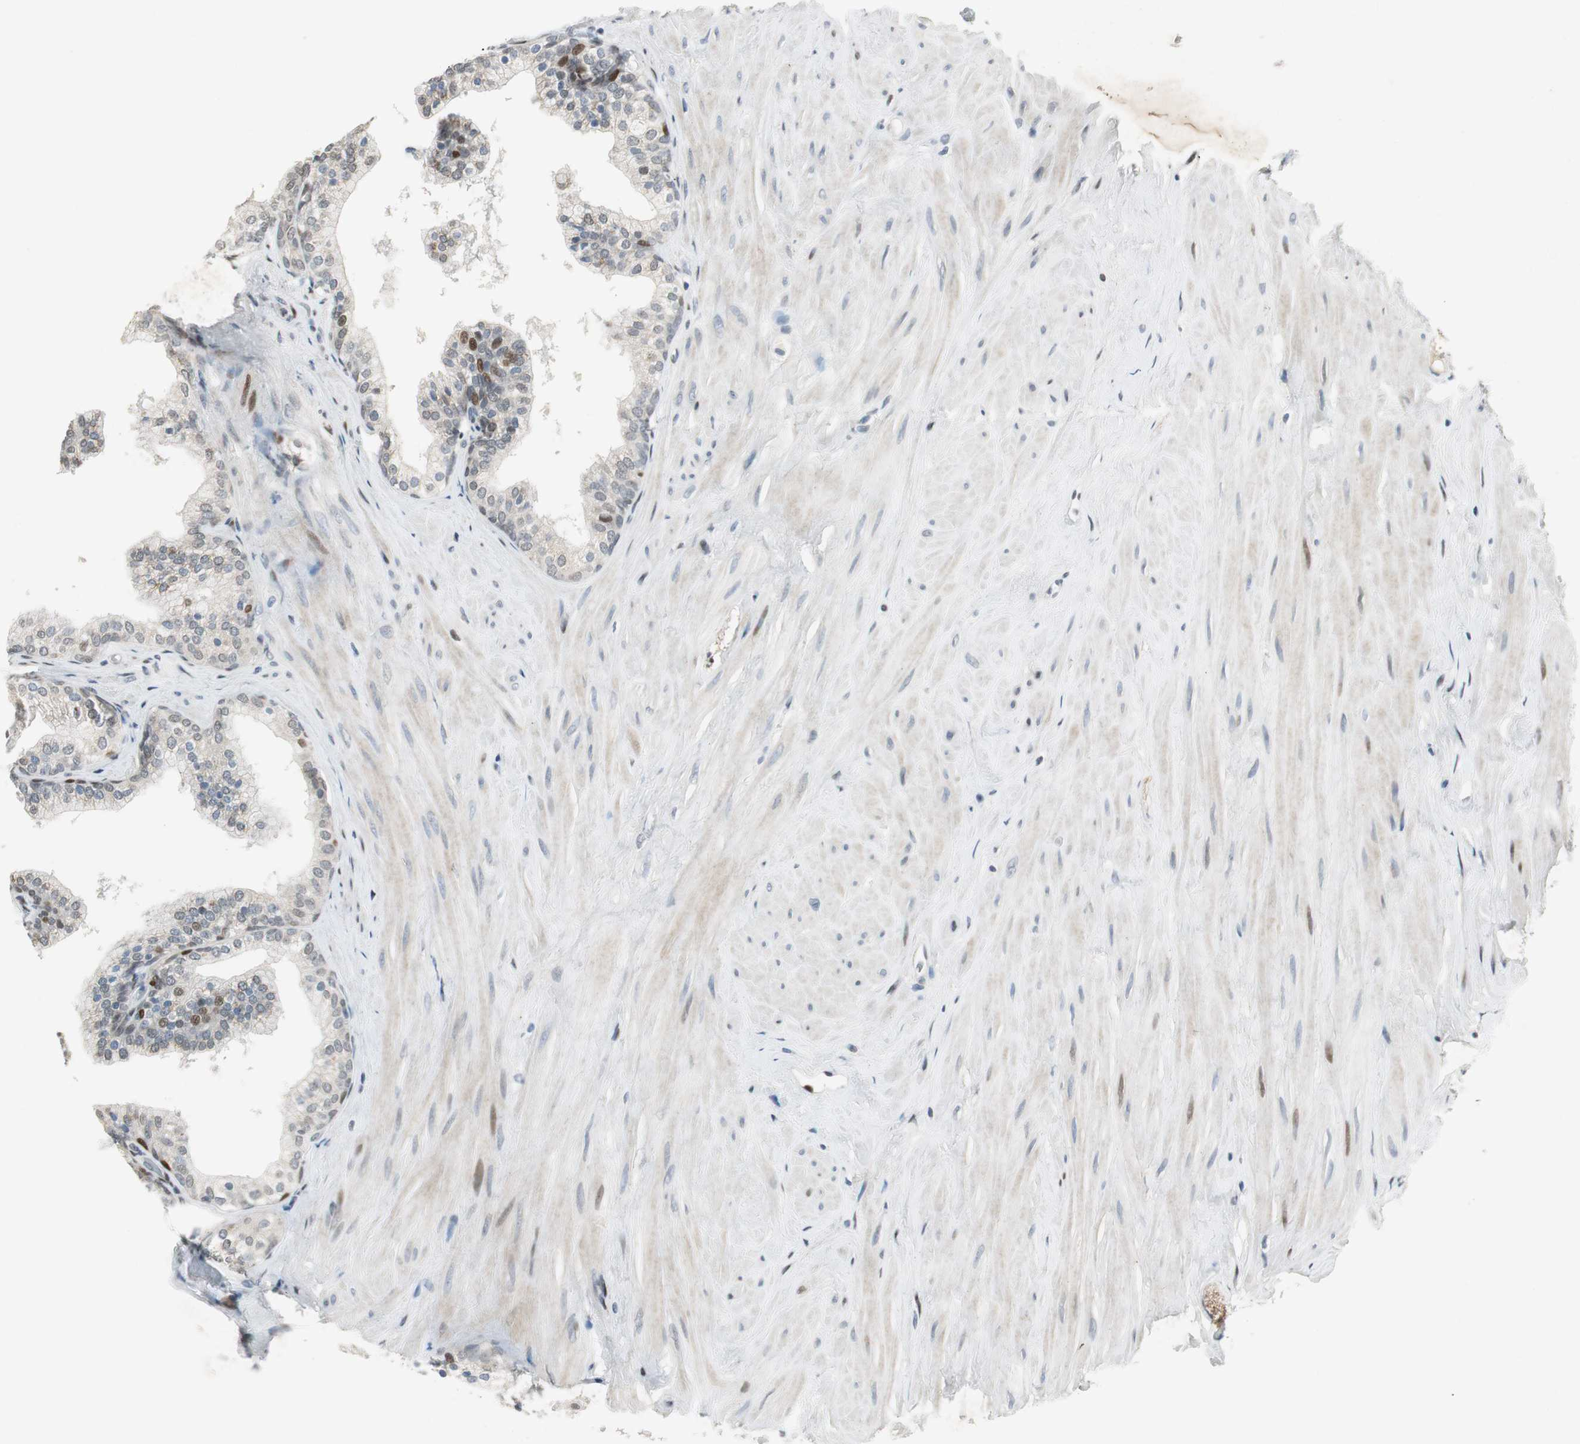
{"staining": {"intensity": "moderate", "quantity": "<25%", "location": "nuclear"}, "tissue": "prostate", "cell_type": "Glandular cells", "image_type": "normal", "snomed": [{"axis": "morphology", "description": "Normal tissue, NOS"}, {"axis": "topography", "description": "Prostate"}], "caption": "Glandular cells show low levels of moderate nuclear expression in approximately <25% of cells in benign prostate.", "gene": "AJUBA", "patient": {"sex": "male", "age": 60}}